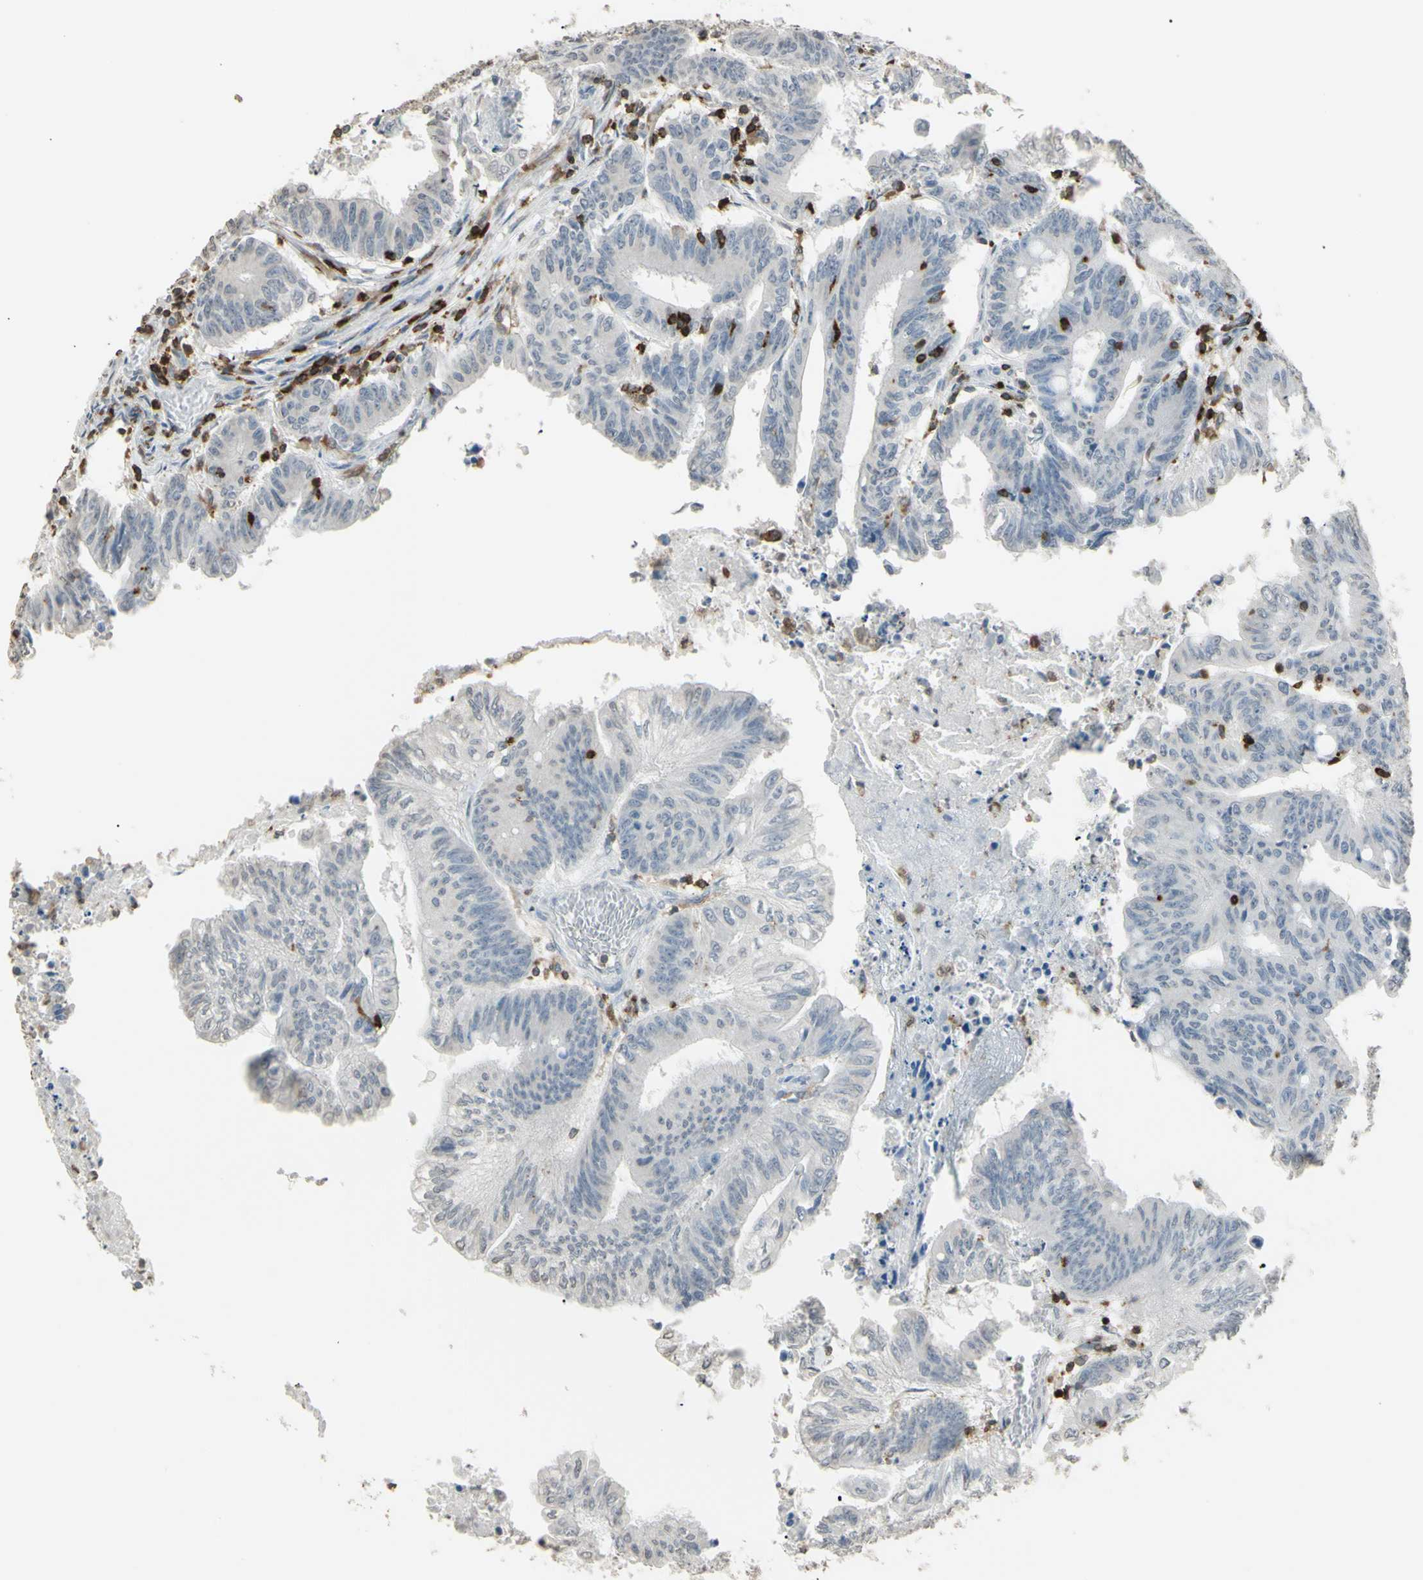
{"staining": {"intensity": "negative", "quantity": "none", "location": "none"}, "tissue": "colorectal cancer", "cell_type": "Tumor cells", "image_type": "cancer", "snomed": [{"axis": "morphology", "description": "Adenocarcinoma, NOS"}, {"axis": "topography", "description": "Colon"}], "caption": "Immunohistochemical staining of human colorectal cancer shows no significant expression in tumor cells.", "gene": "PSTPIP1", "patient": {"sex": "male", "age": 45}}